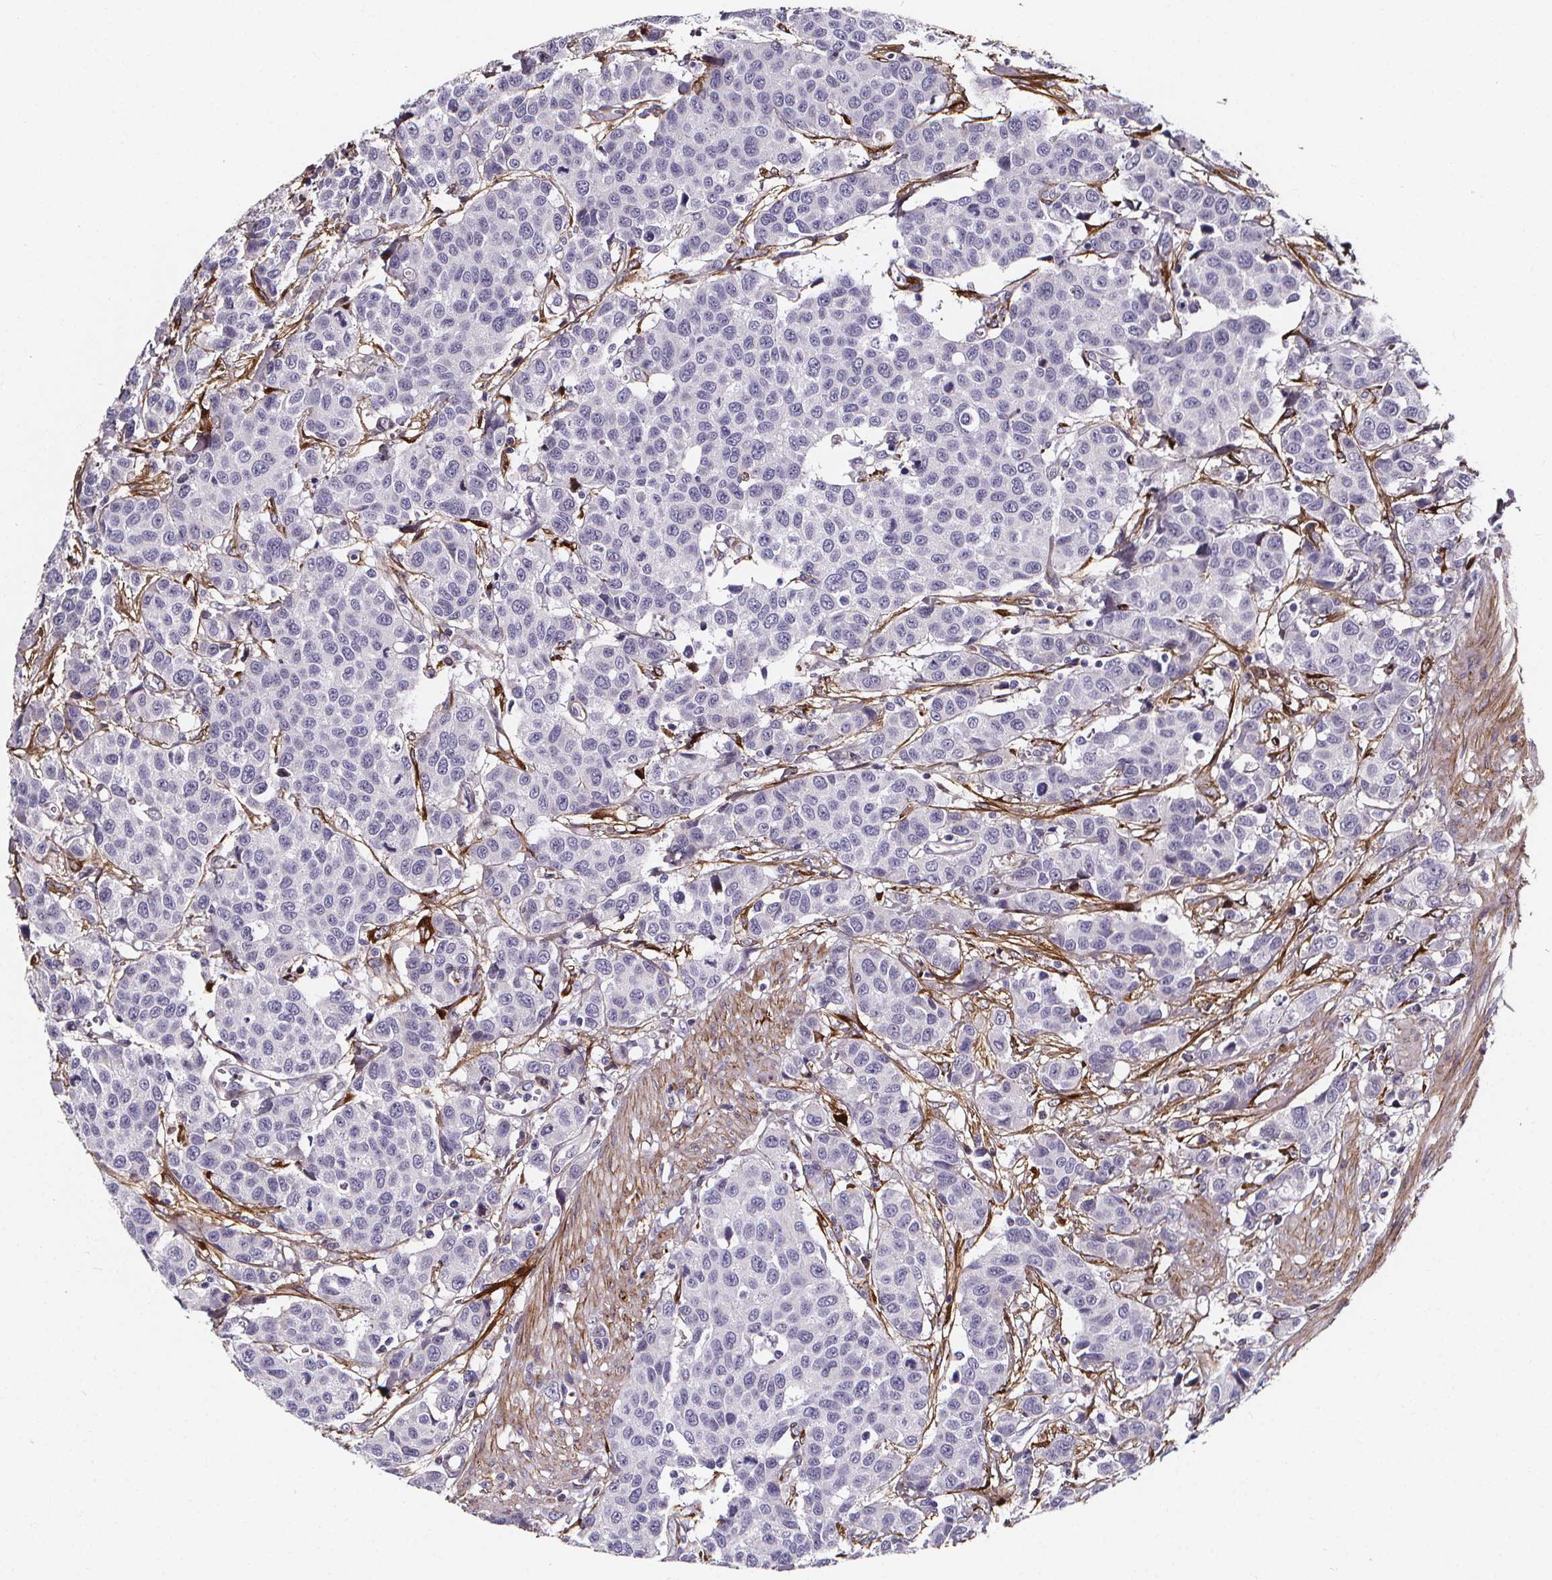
{"staining": {"intensity": "negative", "quantity": "none", "location": "none"}, "tissue": "urothelial cancer", "cell_type": "Tumor cells", "image_type": "cancer", "snomed": [{"axis": "morphology", "description": "Urothelial carcinoma, High grade"}, {"axis": "topography", "description": "Urinary bladder"}], "caption": "This is an immunohistochemistry micrograph of urothelial carcinoma (high-grade). There is no expression in tumor cells.", "gene": "AEBP1", "patient": {"sex": "female", "age": 58}}